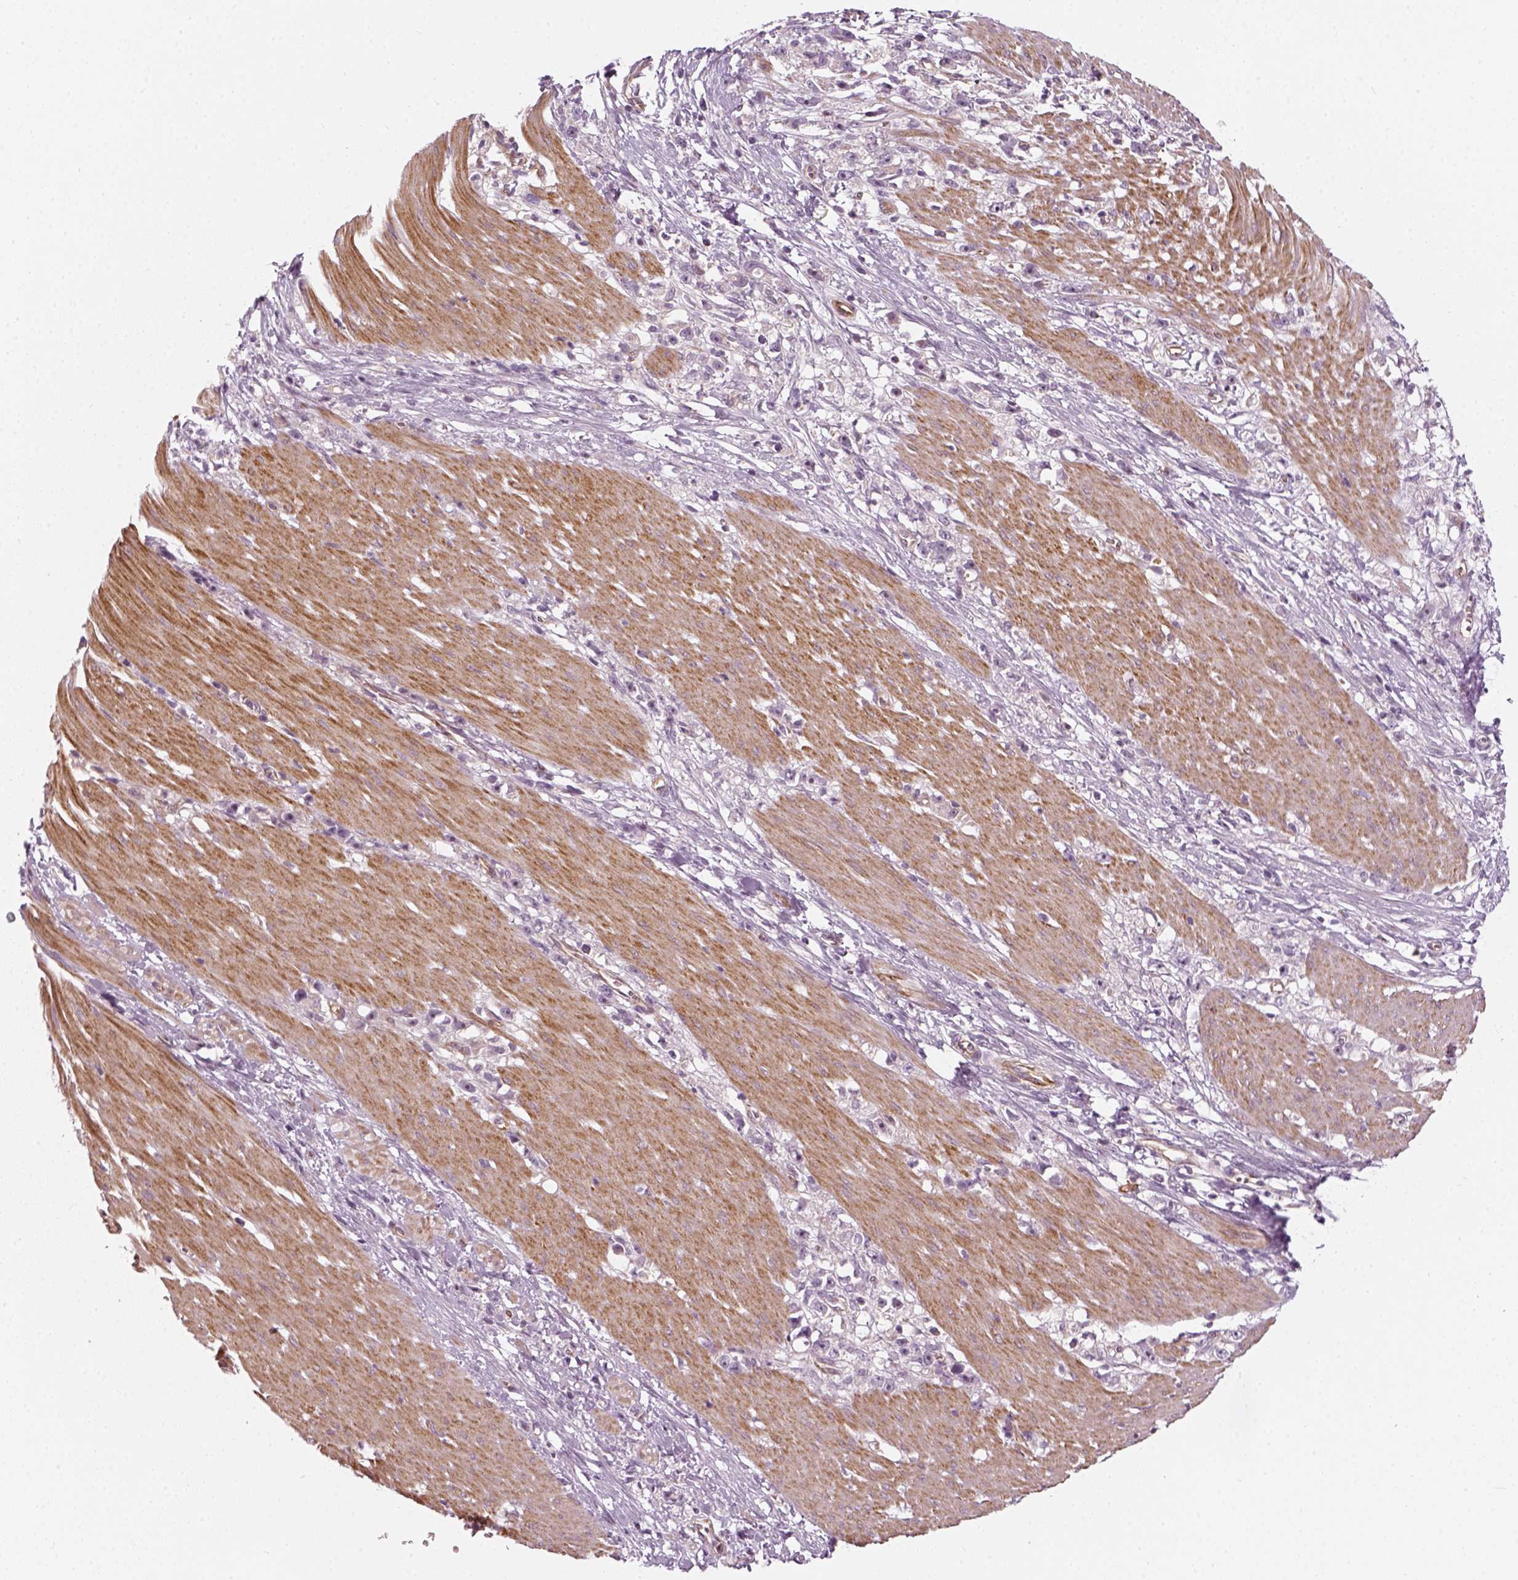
{"staining": {"intensity": "negative", "quantity": "none", "location": "none"}, "tissue": "stomach cancer", "cell_type": "Tumor cells", "image_type": "cancer", "snomed": [{"axis": "morphology", "description": "Adenocarcinoma, NOS"}, {"axis": "topography", "description": "Stomach"}], "caption": "Immunohistochemistry (IHC) micrograph of neoplastic tissue: stomach cancer stained with DAB reveals no significant protein expression in tumor cells.", "gene": "DNASE1L1", "patient": {"sex": "female", "age": 59}}